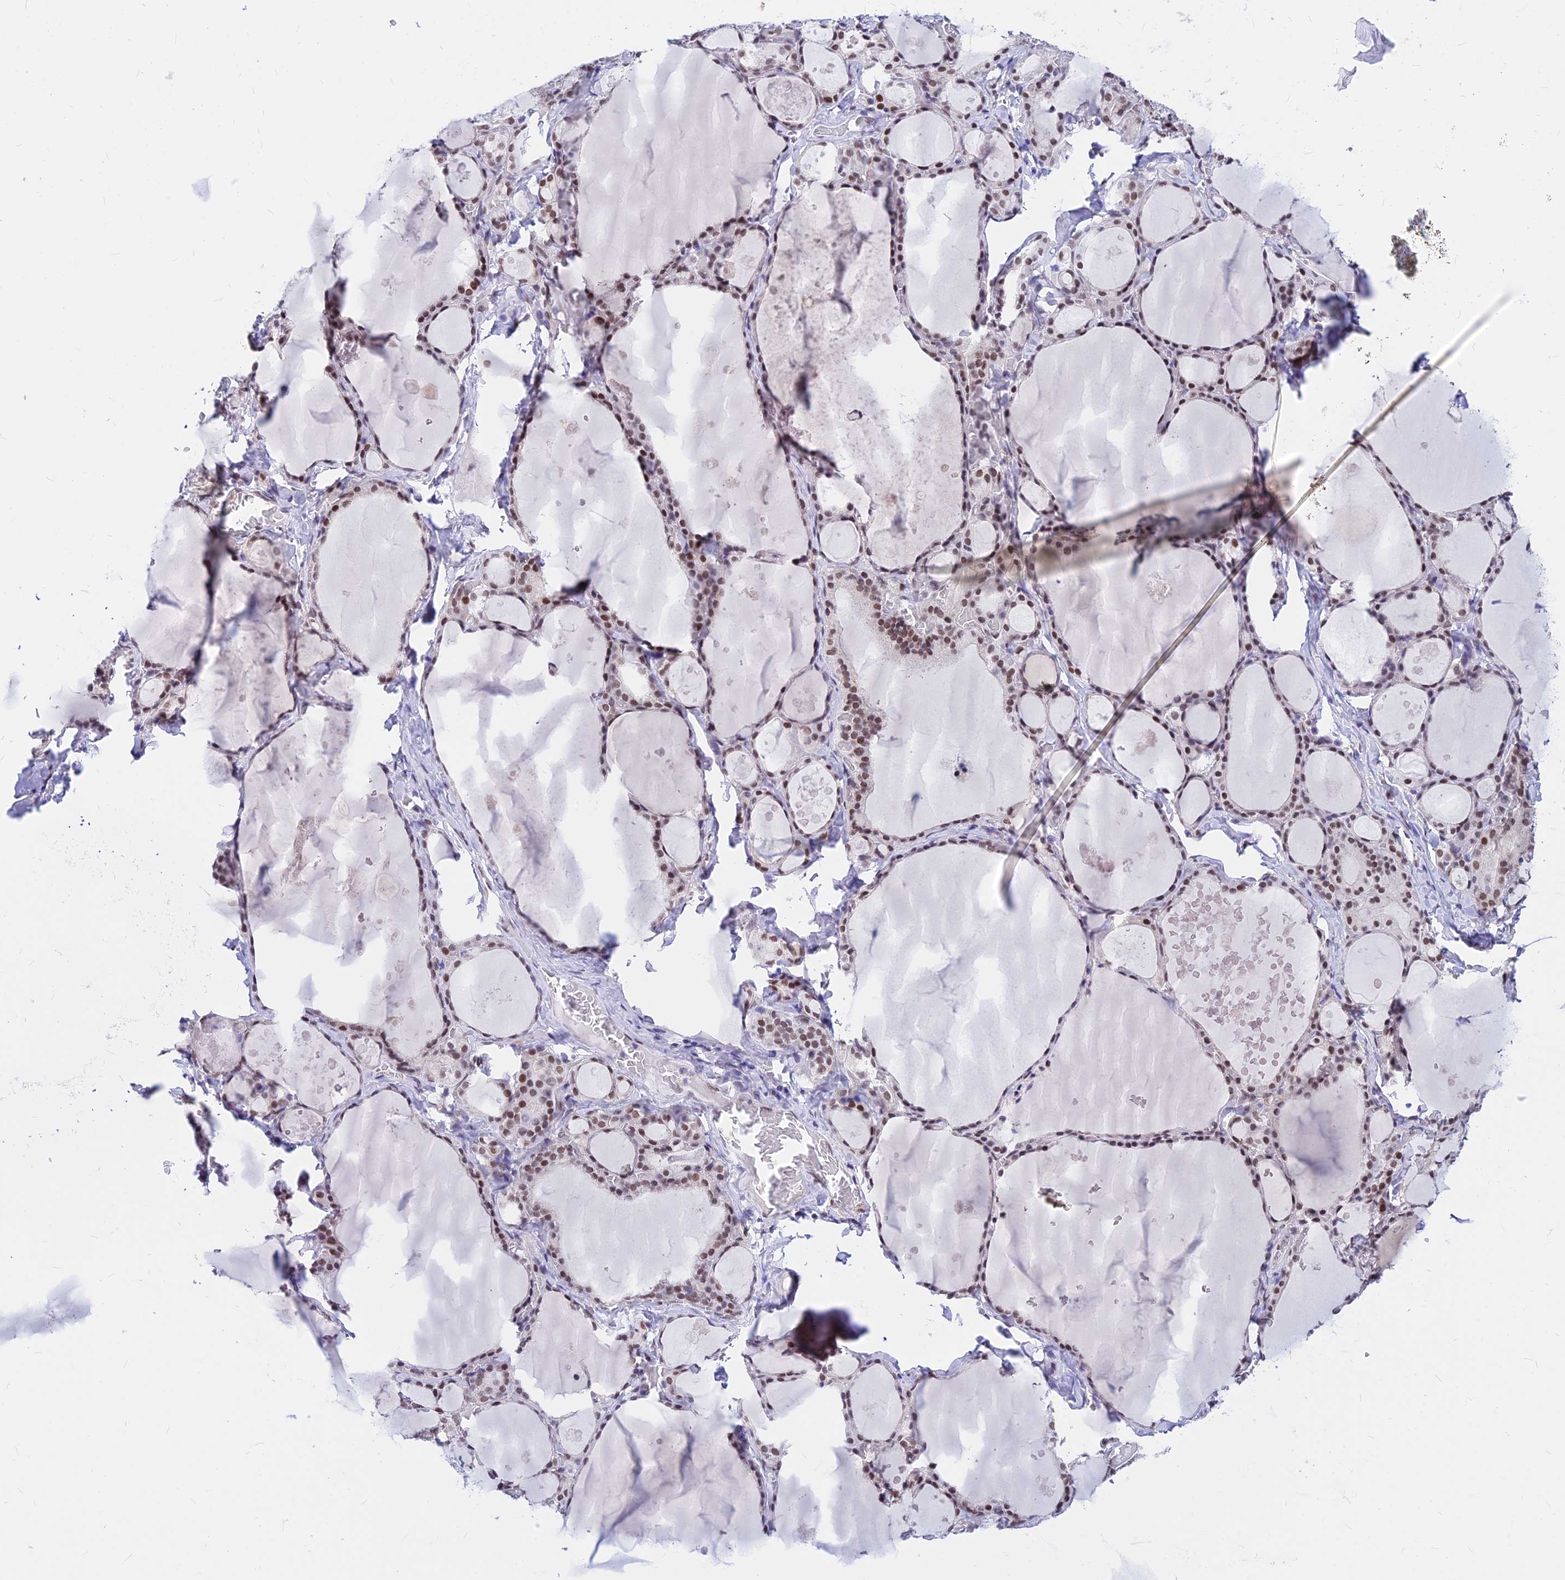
{"staining": {"intensity": "moderate", "quantity": ">75%", "location": "nuclear"}, "tissue": "thyroid gland", "cell_type": "Glandular cells", "image_type": "normal", "snomed": [{"axis": "morphology", "description": "Normal tissue, NOS"}, {"axis": "topography", "description": "Thyroid gland"}], "caption": "Thyroid gland was stained to show a protein in brown. There is medium levels of moderate nuclear expression in approximately >75% of glandular cells. The protein of interest is stained brown, and the nuclei are stained in blue (DAB IHC with brightfield microscopy, high magnification).", "gene": "KCTD13", "patient": {"sex": "male", "age": 56}}